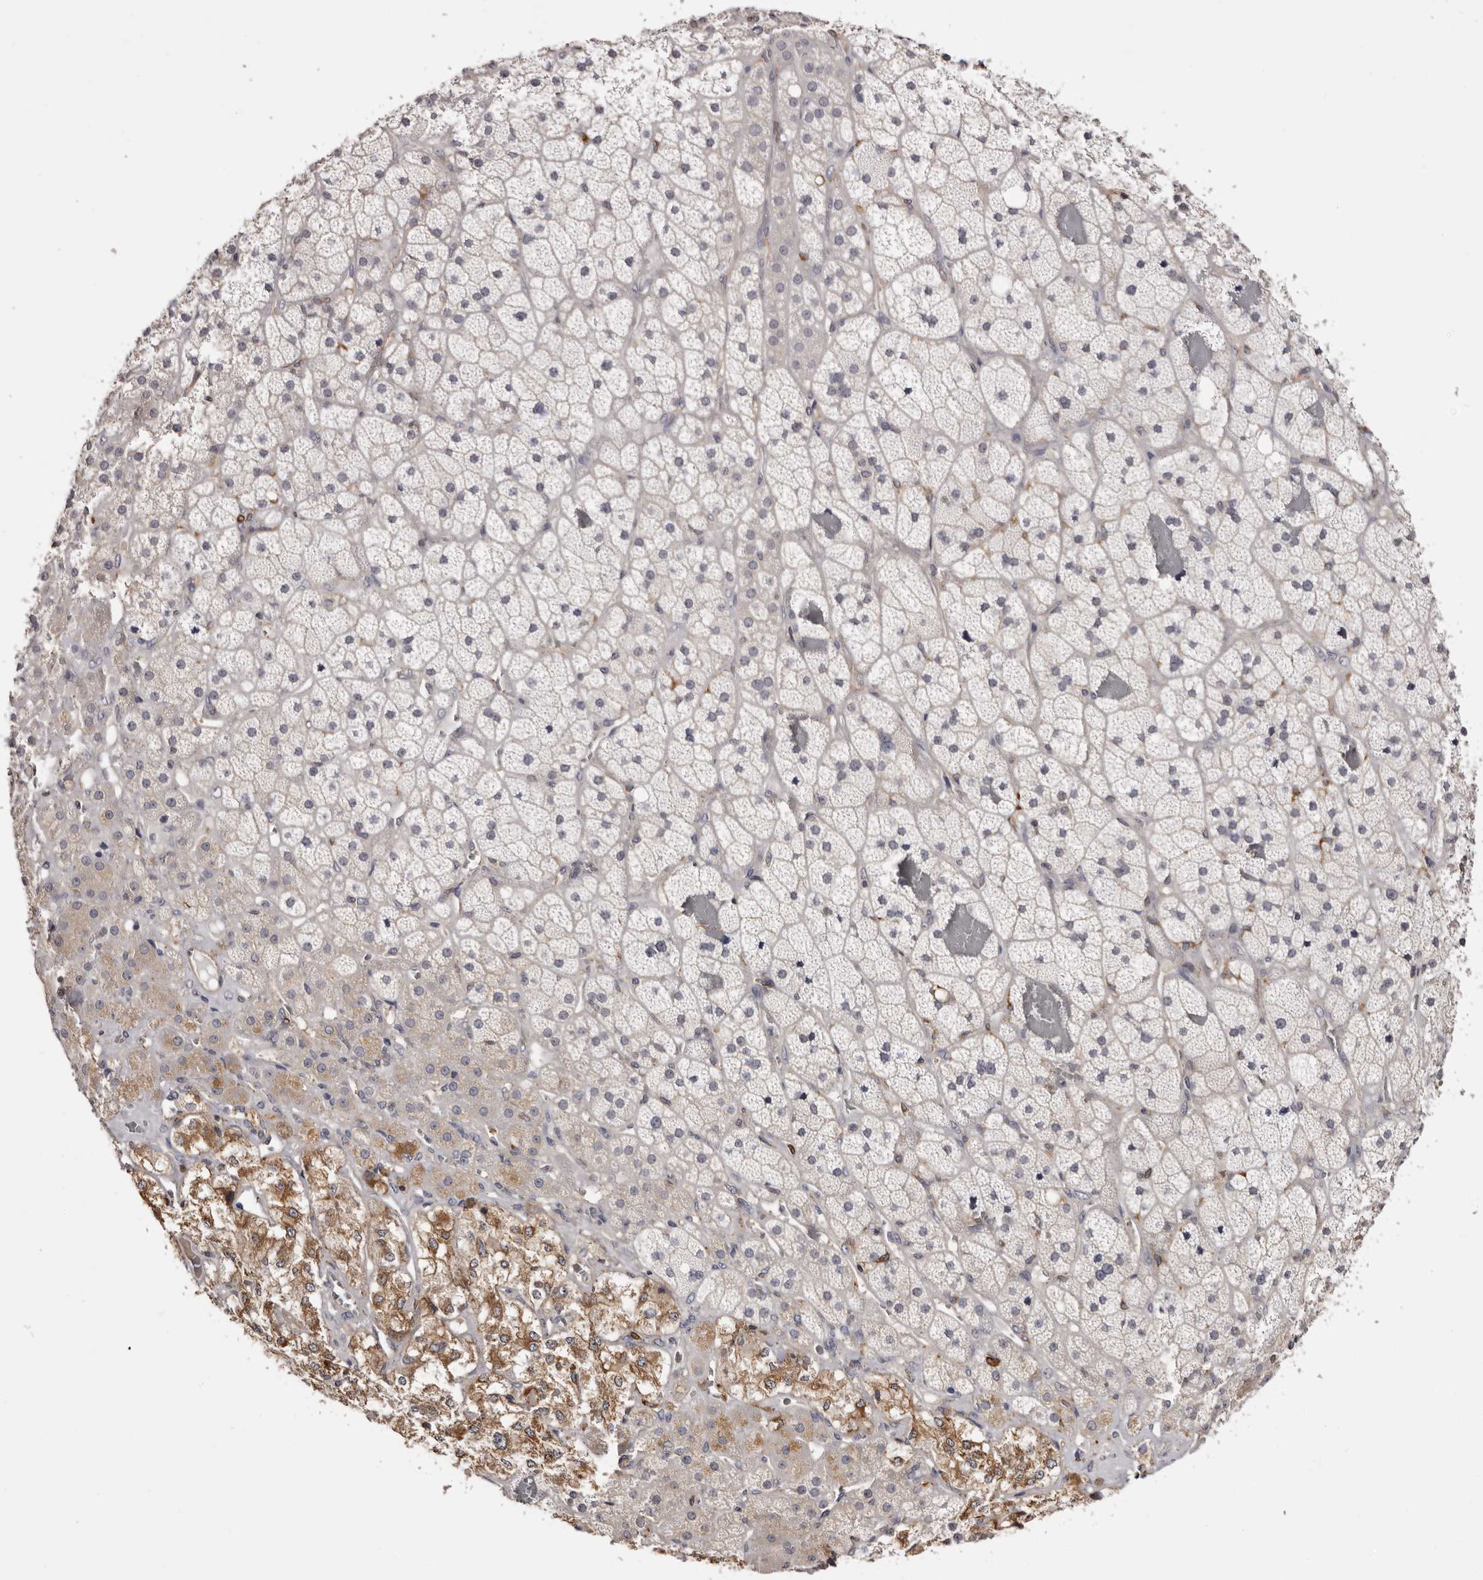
{"staining": {"intensity": "moderate", "quantity": "<25%", "location": "cytoplasmic/membranous"}, "tissue": "adrenal gland", "cell_type": "Glandular cells", "image_type": "normal", "snomed": [{"axis": "morphology", "description": "Normal tissue, NOS"}, {"axis": "topography", "description": "Adrenal gland"}], "caption": "The micrograph displays a brown stain indicating the presence of a protein in the cytoplasmic/membranous of glandular cells in adrenal gland. Nuclei are stained in blue.", "gene": "TNNI1", "patient": {"sex": "male", "age": 57}}